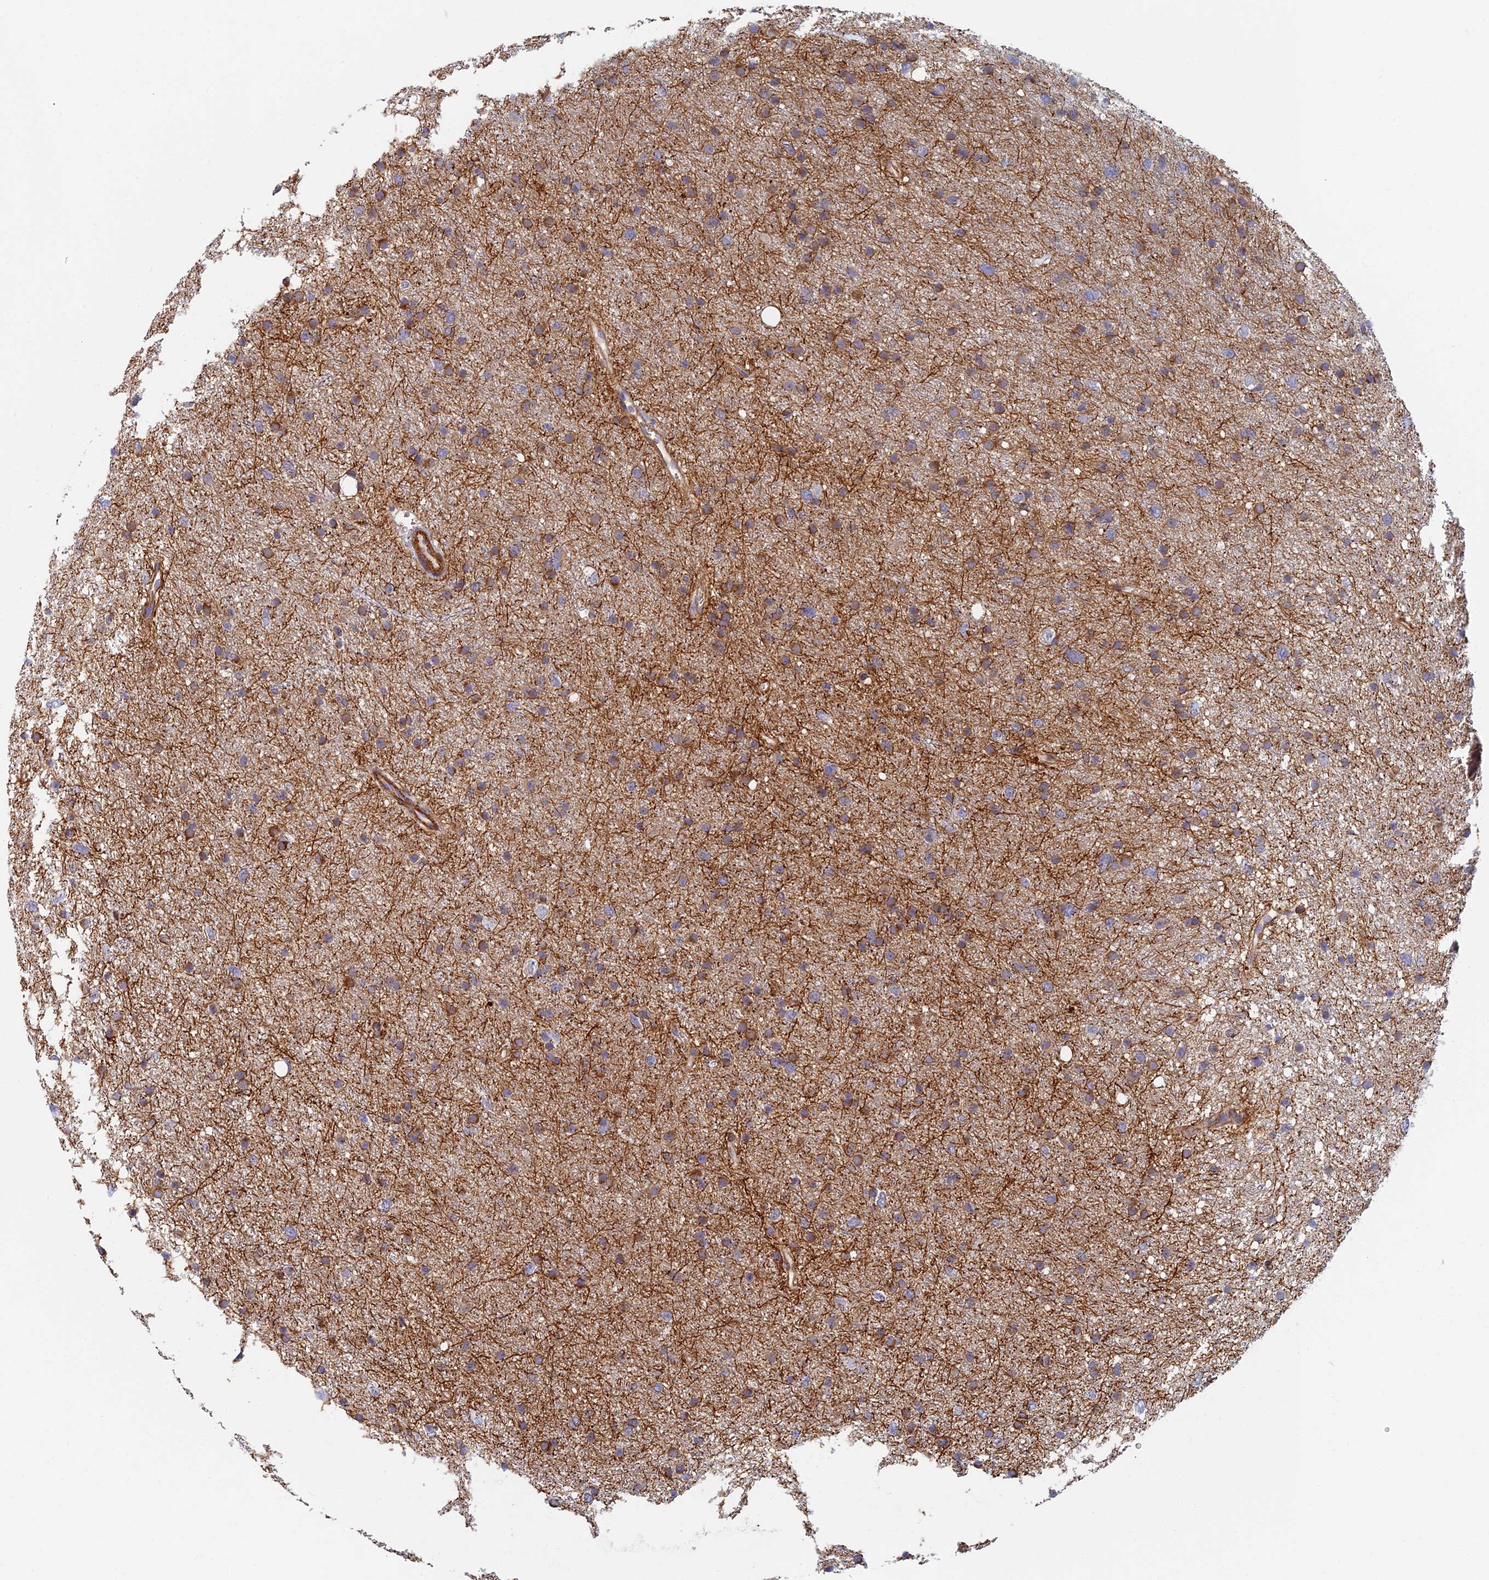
{"staining": {"intensity": "negative", "quantity": "none", "location": "none"}, "tissue": "glioma", "cell_type": "Tumor cells", "image_type": "cancer", "snomed": [{"axis": "morphology", "description": "Glioma, malignant, Low grade"}, {"axis": "topography", "description": "Cerebral cortex"}], "caption": "This micrograph is of glioma stained with IHC to label a protein in brown with the nuclei are counter-stained blue. There is no expression in tumor cells. The staining was performed using DAB to visualize the protein expression in brown, while the nuclei were stained in blue with hematoxylin (Magnification: 20x).", "gene": "ABCB10", "patient": {"sex": "female", "age": 39}}